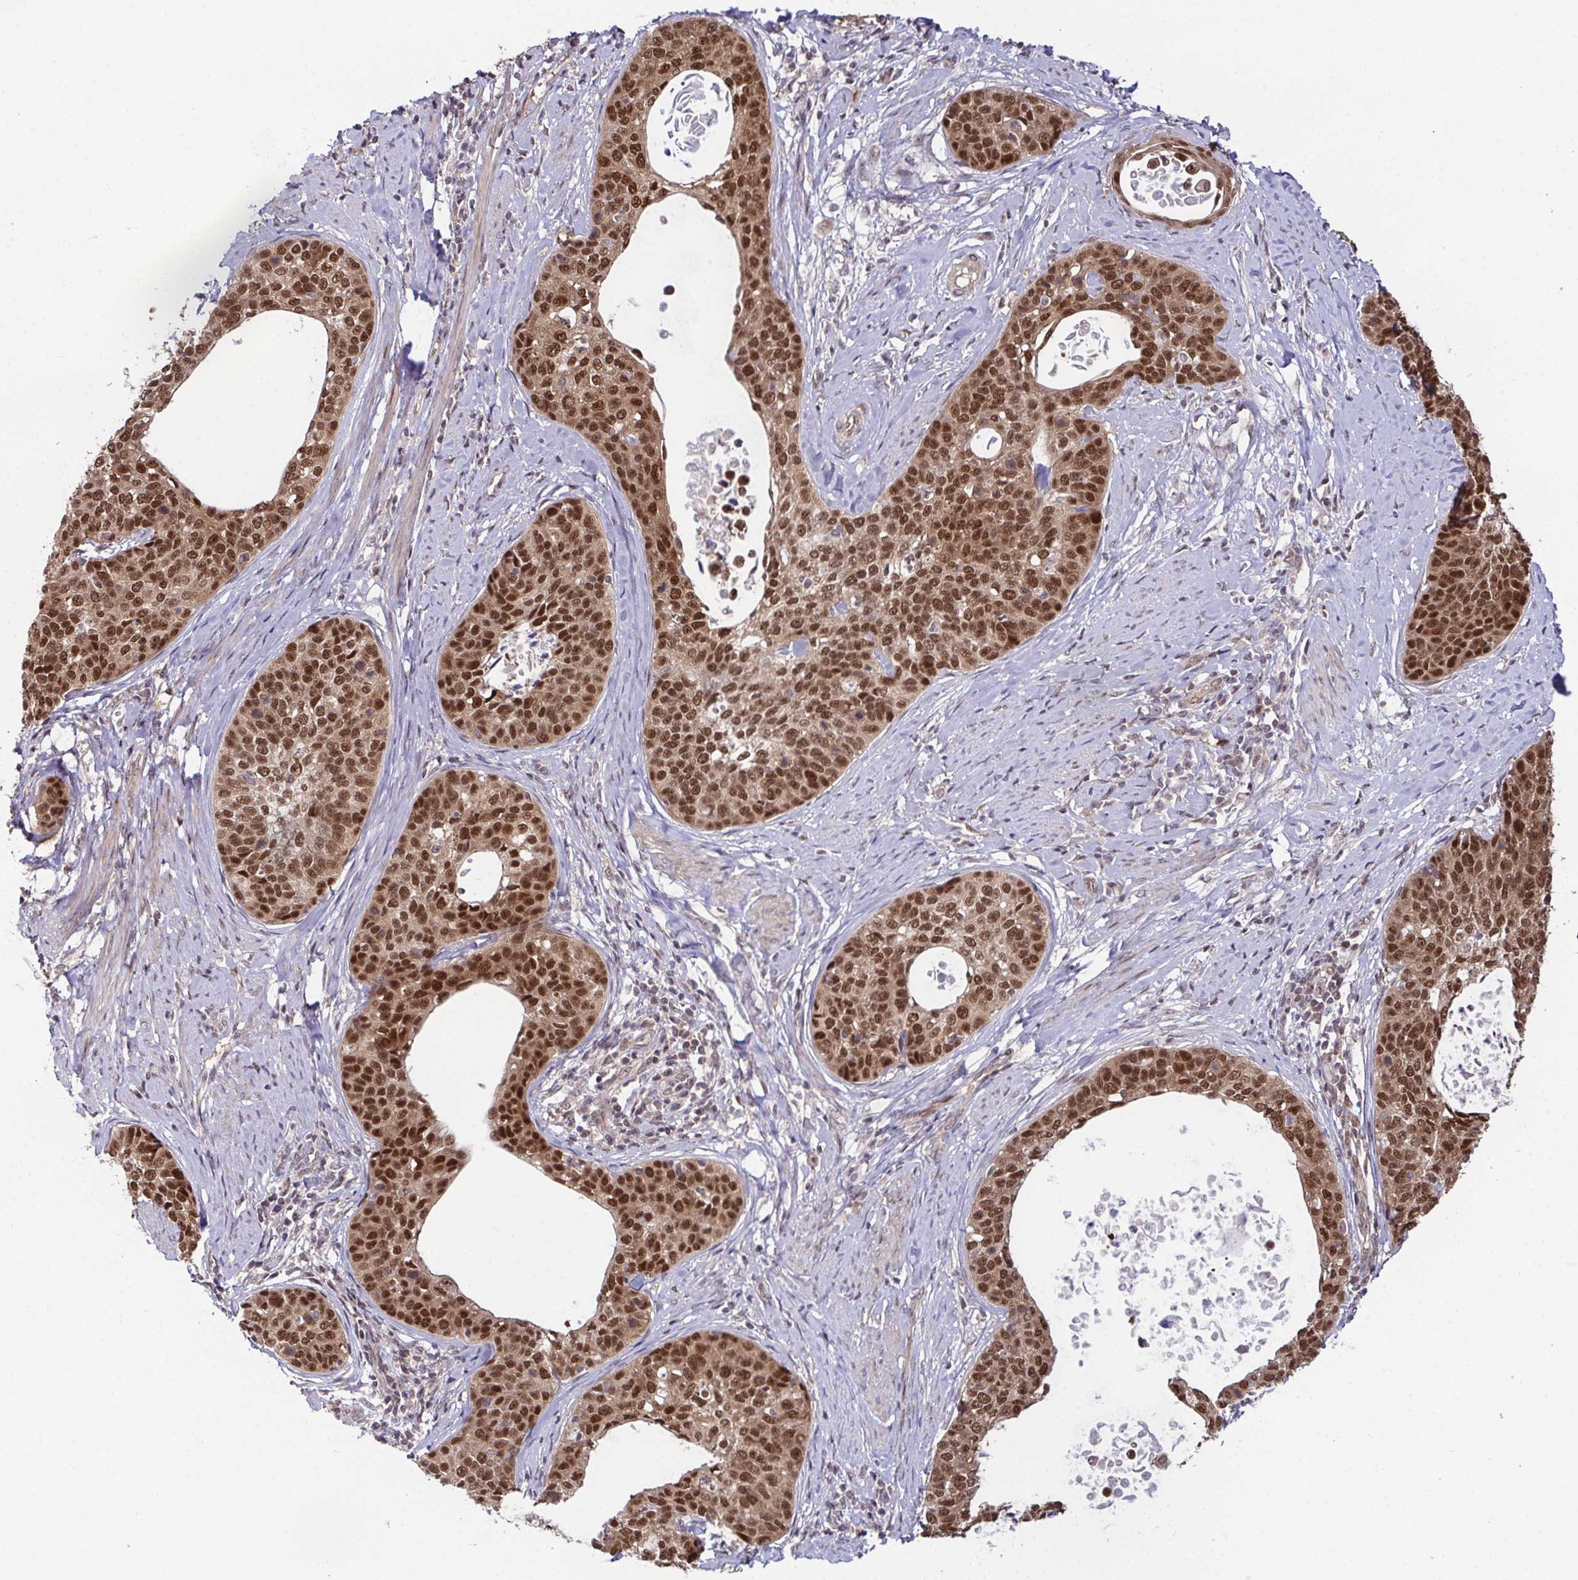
{"staining": {"intensity": "strong", "quantity": ">75%", "location": "nuclear"}, "tissue": "cervical cancer", "cell_type": "Tumor cells", "image_type": "cancer", "snomed": [{"axis": "morphology", "description": "Squamous cell carcinoma, NOS"}, {"axis": "topography", "description": "Cervix"}], "caption": "A brown stain highlights strong nuclear positivity of a protein in human cervical cancer (squamous cell carcinoma) tumor cells. Nuclei are stained in blue.", "gene": "DNAJB1", "patient": {"sex": "female", "age": 69}}